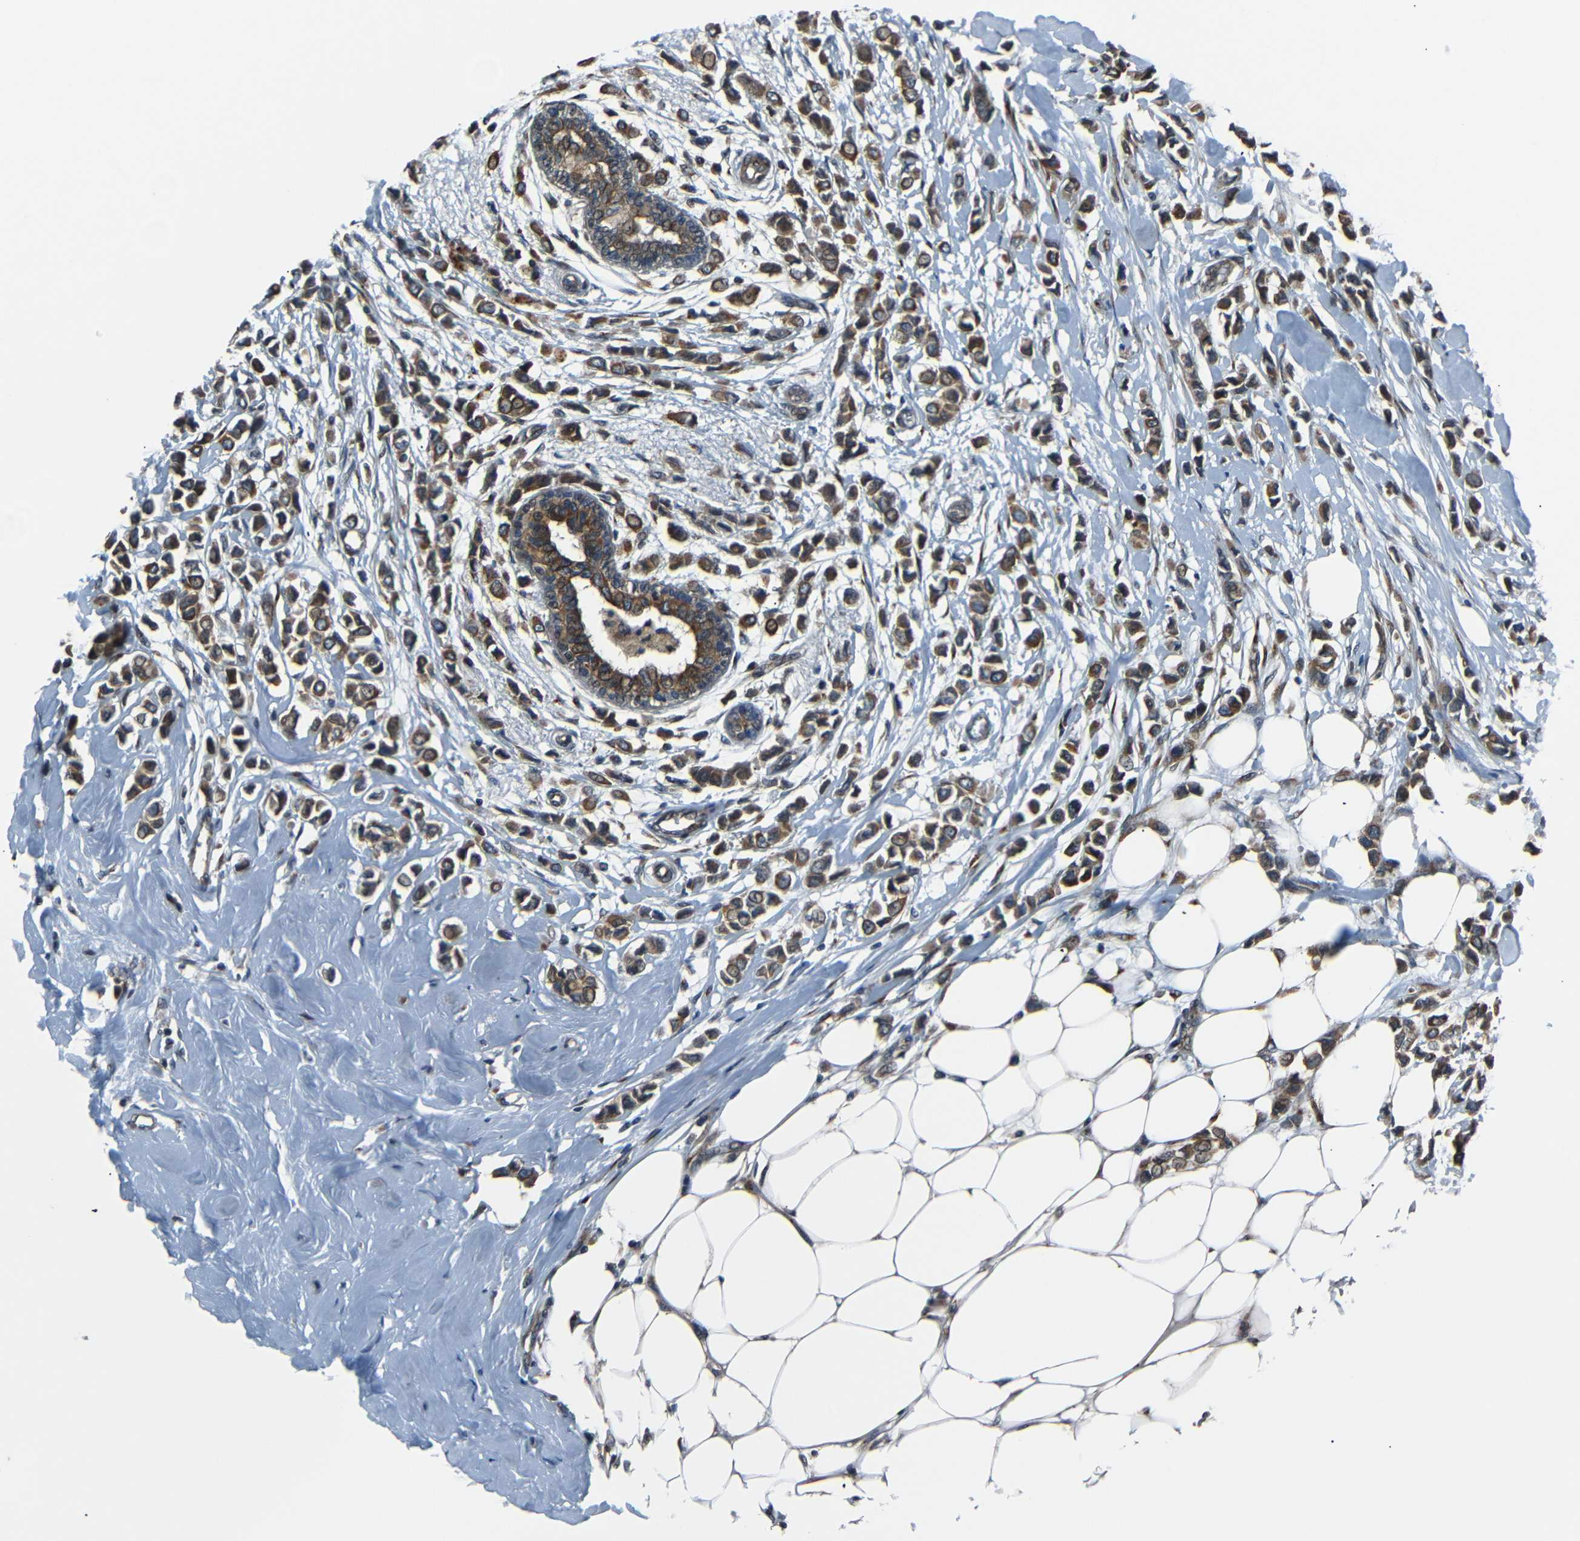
{"staining": {"intensity": "strong", "quantity": ">75%", "location": "cytoplasmic/membranous,nuclear"}, "tissue": "breast cancer", "cell_type": "Tumor cells", "image_type": "cancer", "snomed": [{"axis": "morphology", "description": "Lobular carcinoma"}, {"axis": "topography", "description": "Breast"}], "caption": "Human lobular carcinoma (breast) stained with a protein marker reveals strong staining in tumor cells.", "gene": "AKAP9", "patient": {"sex": "female", "age": 51}}